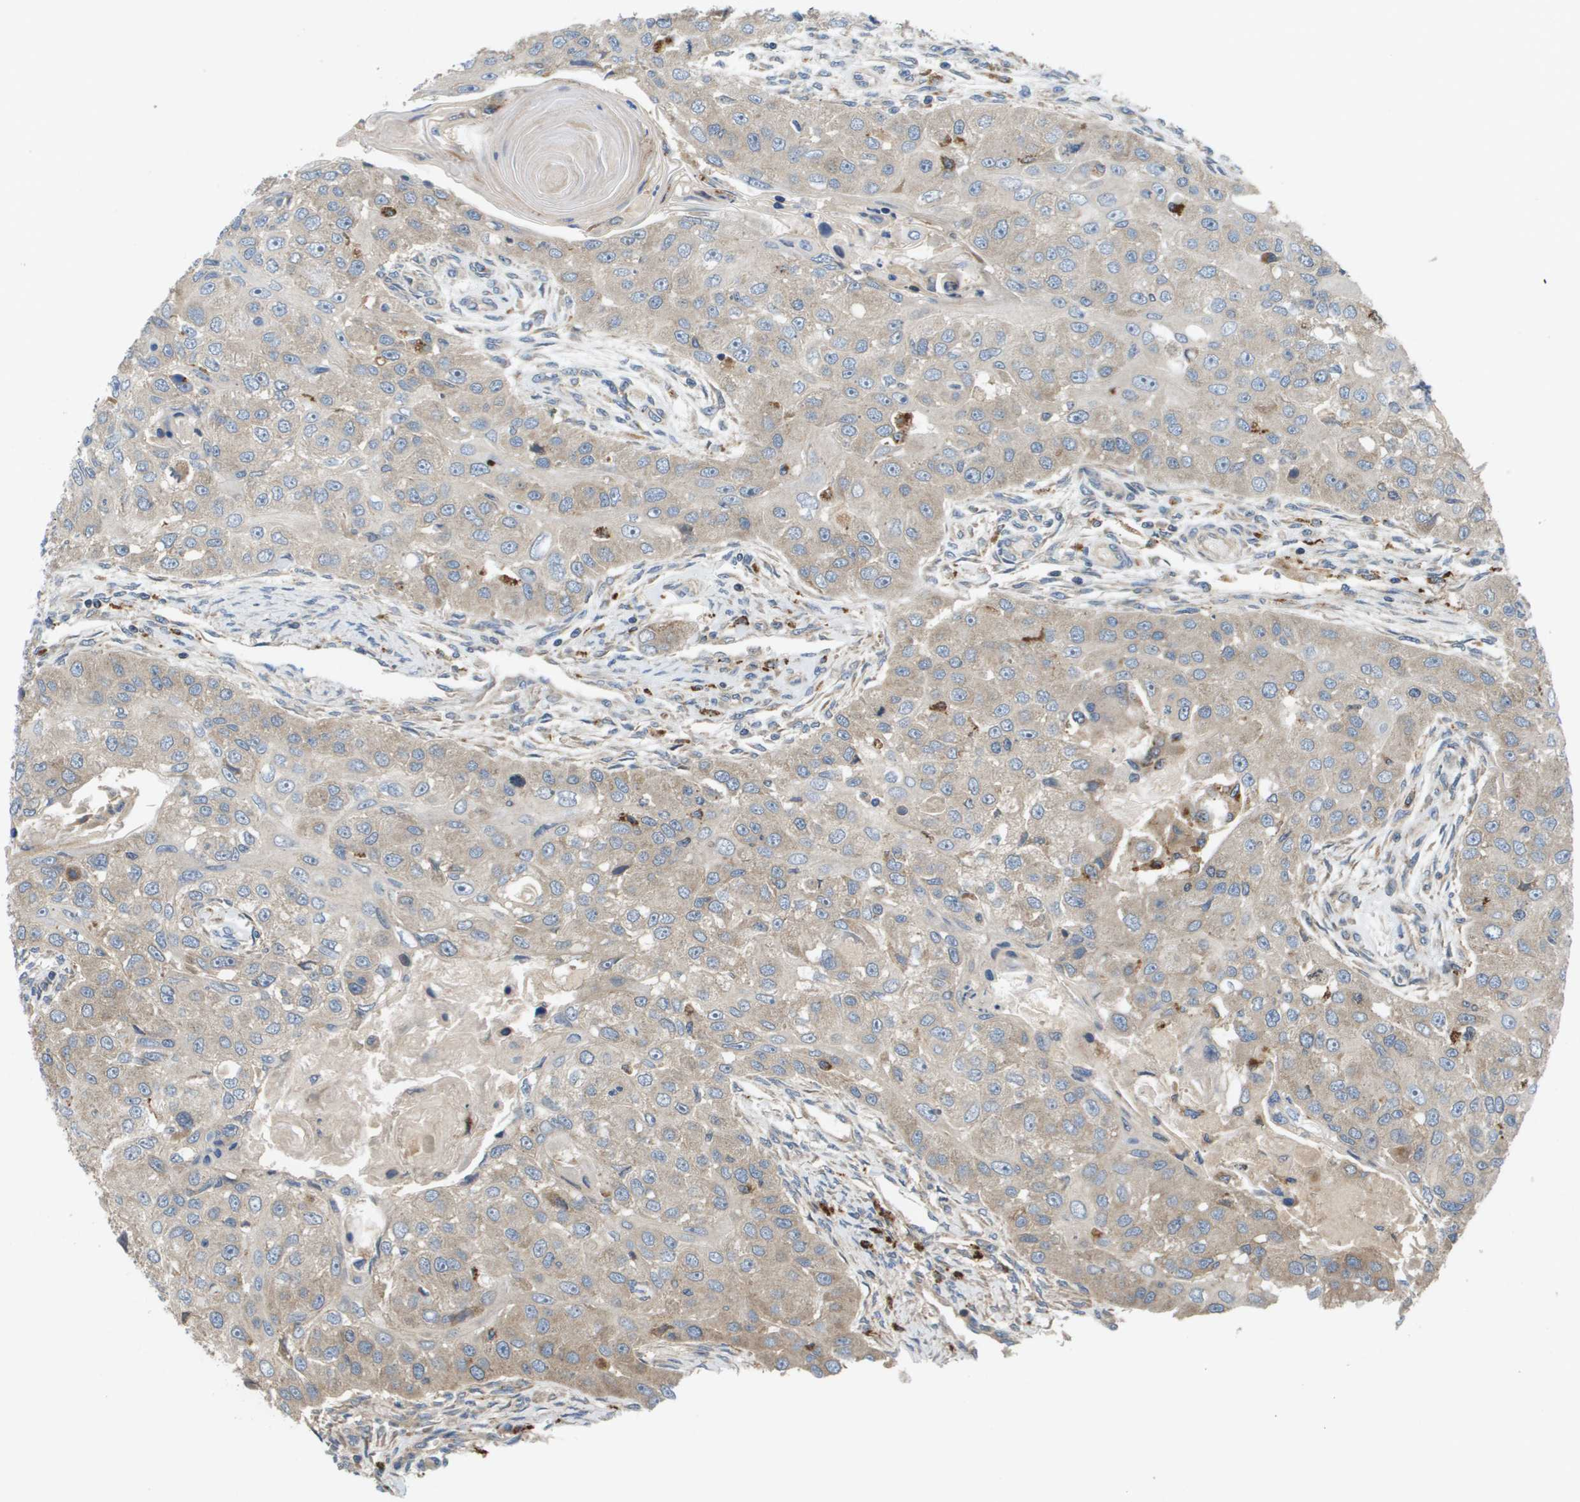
{"staining": {"intensity": "weak", "quantity": "25%-75%", "location": "cytoplasmic/membranous"}, "tissue": "head and neck cancer", "cell_type": "Tumor cells", "image_type": "cancer", "snomed": [{"axis": "morphology", "description": "Normal tissue, NOS"}, {"axis": "morphology", "description": "Squamous cell carcinoma, NOS"}, {"axis": "topography", "description": "Skeletal muscle"}, {"axis": "topography", "description": "Head-Neck"}], "caption": "Immunohistochemistry (IHC) histopathology image of neoplastic tissue: squamous cell carcinoma (head and neck) stained using immunohistochemistry exhibits low levels of weak protein expression localized specifically in the cytoplasmic/membranous of tumor cells, appearing as a cytoplasmic/membranous brown color.", "gene": "SLC25A20", "patient": {"sex": "male", "age": 51}}